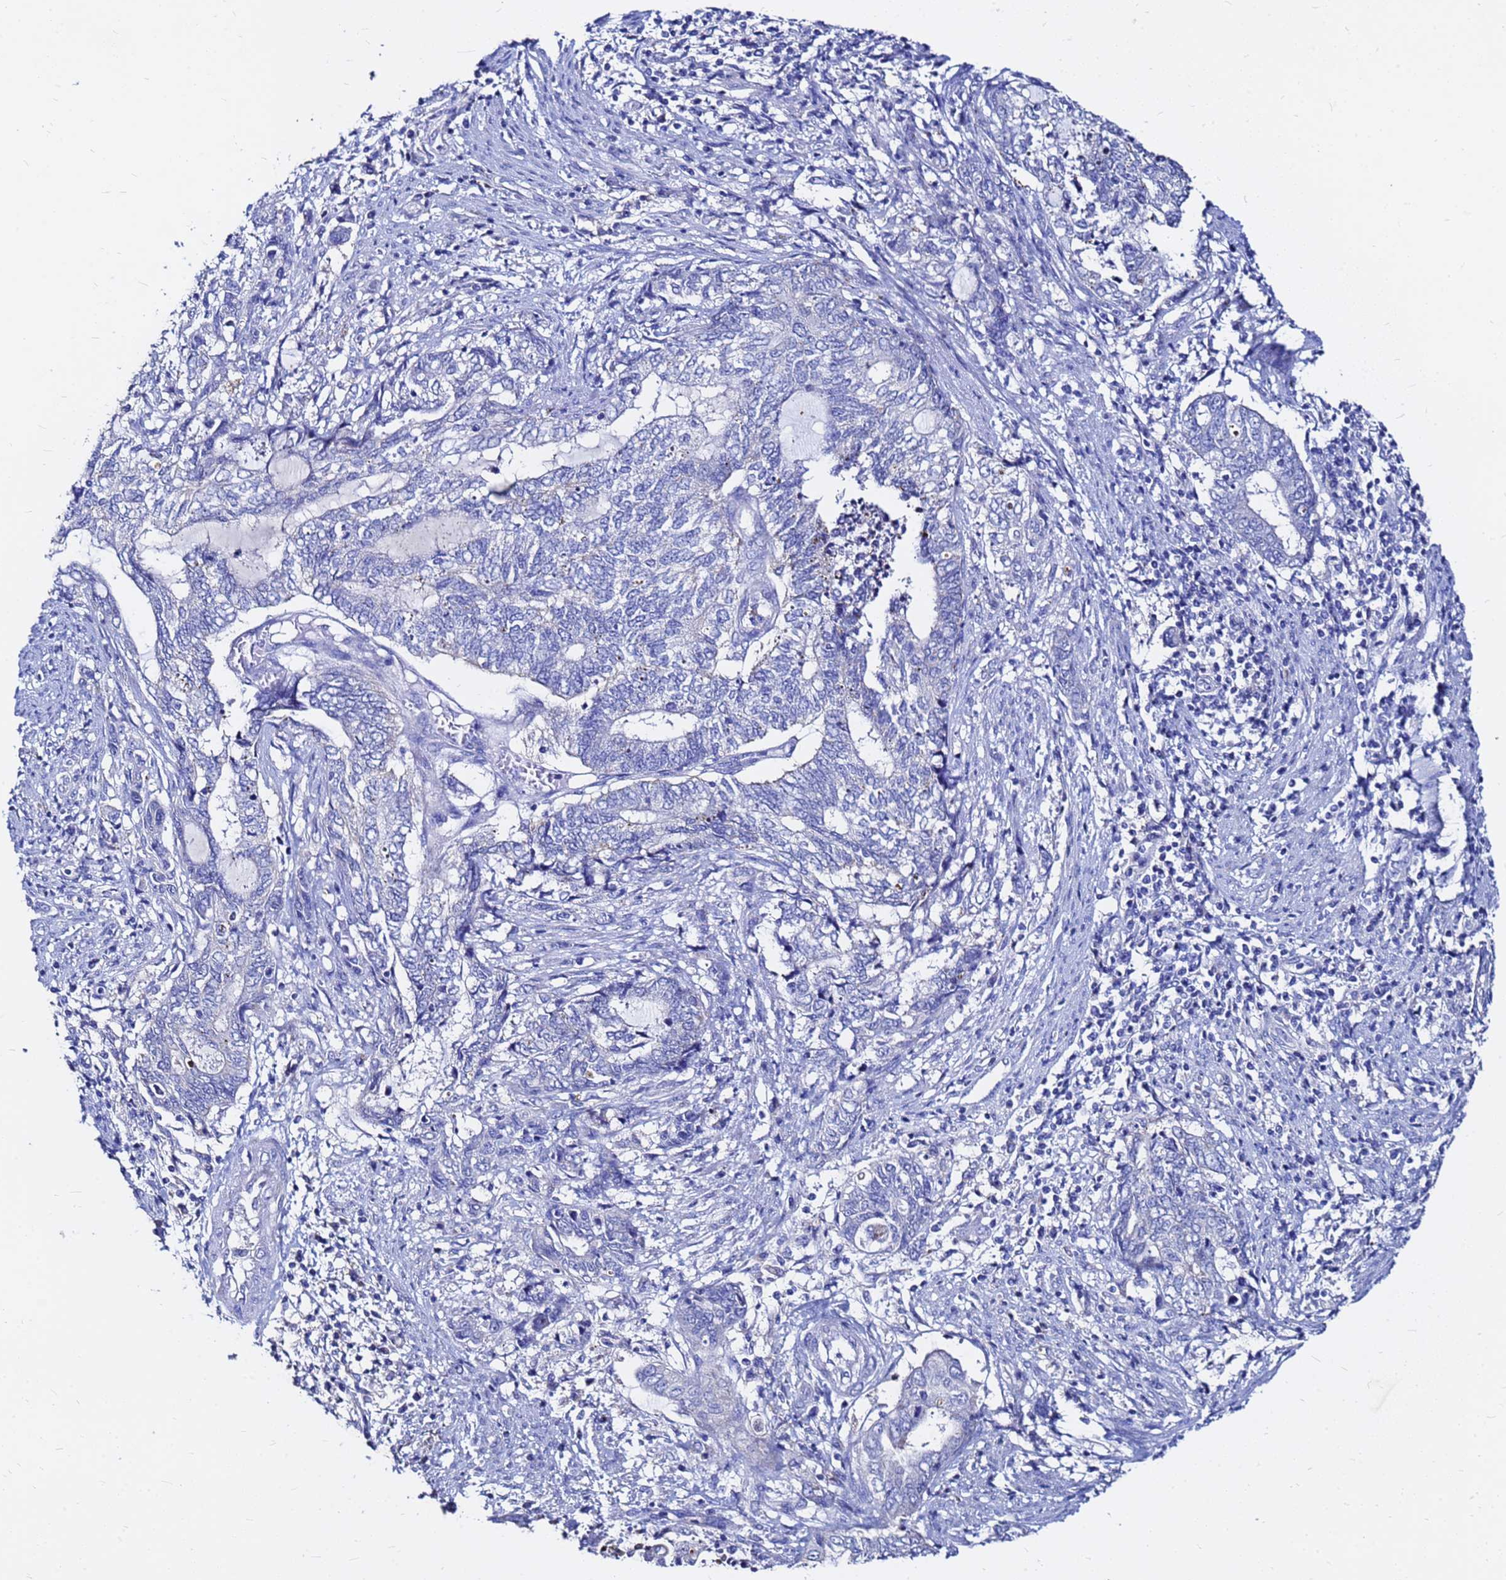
{"staining": {"intensity": "negative", "quantity": "none", "location": "none"}, "tissue": "endometrial cancer", "cell_type": "Tumor cells", "image_type": "cancer", "snomed": [{"axis": "morphology", "description": "Adenocarcinoma, NOS"}, {"axis": "topography", "description": "Uterus"}, {"axis": "topography", "description": "Endometrium"}], "caption": "This is an immunohistochemistry (IHC) image of endometrial cancer (adenocarcinoma). There is no positivity in tumor cells.", "gene": "FAM183A", "patient": {"sex": "female", "age": 70}}